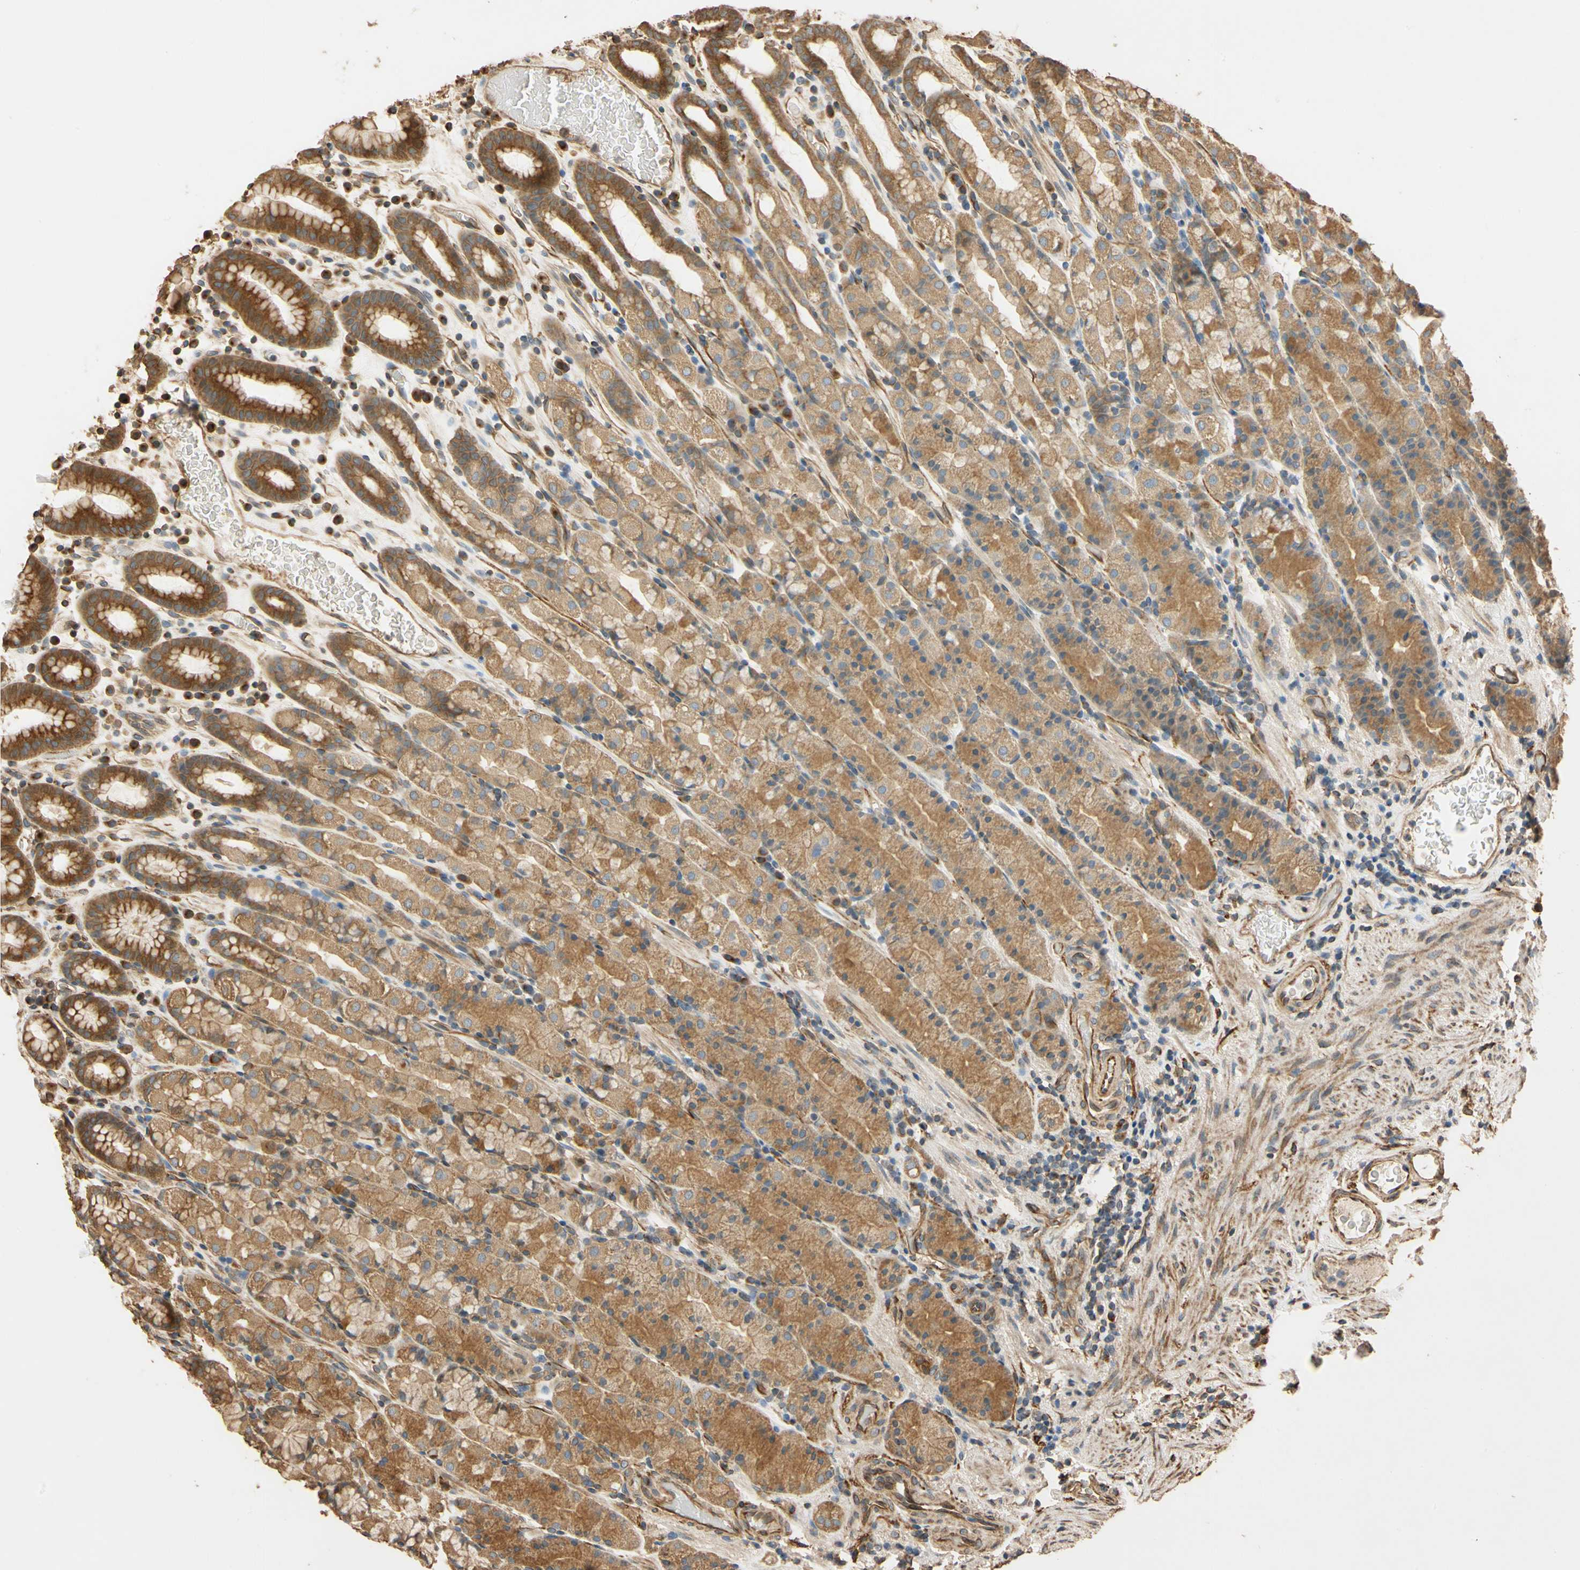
{"staining": {"intensity": "strong", "quantity": ">75%", "location": "cytoplasmic/membranous"}, "tissue": "stomach", "cell_type": "Glandular cells", "image_type": "normal", "snomed": [{"axis": "morphology", "description": "Normal tissue, NOS"}, {"axis": "topography", "description": "Stomach, upper"}], "caption": "An image of stomach stained for a protein shows strong cytoplasmic/membranous brown staining in glandular cells.", "gene": "MGRN1", "patient": {"sex": "male", "age": 68}}